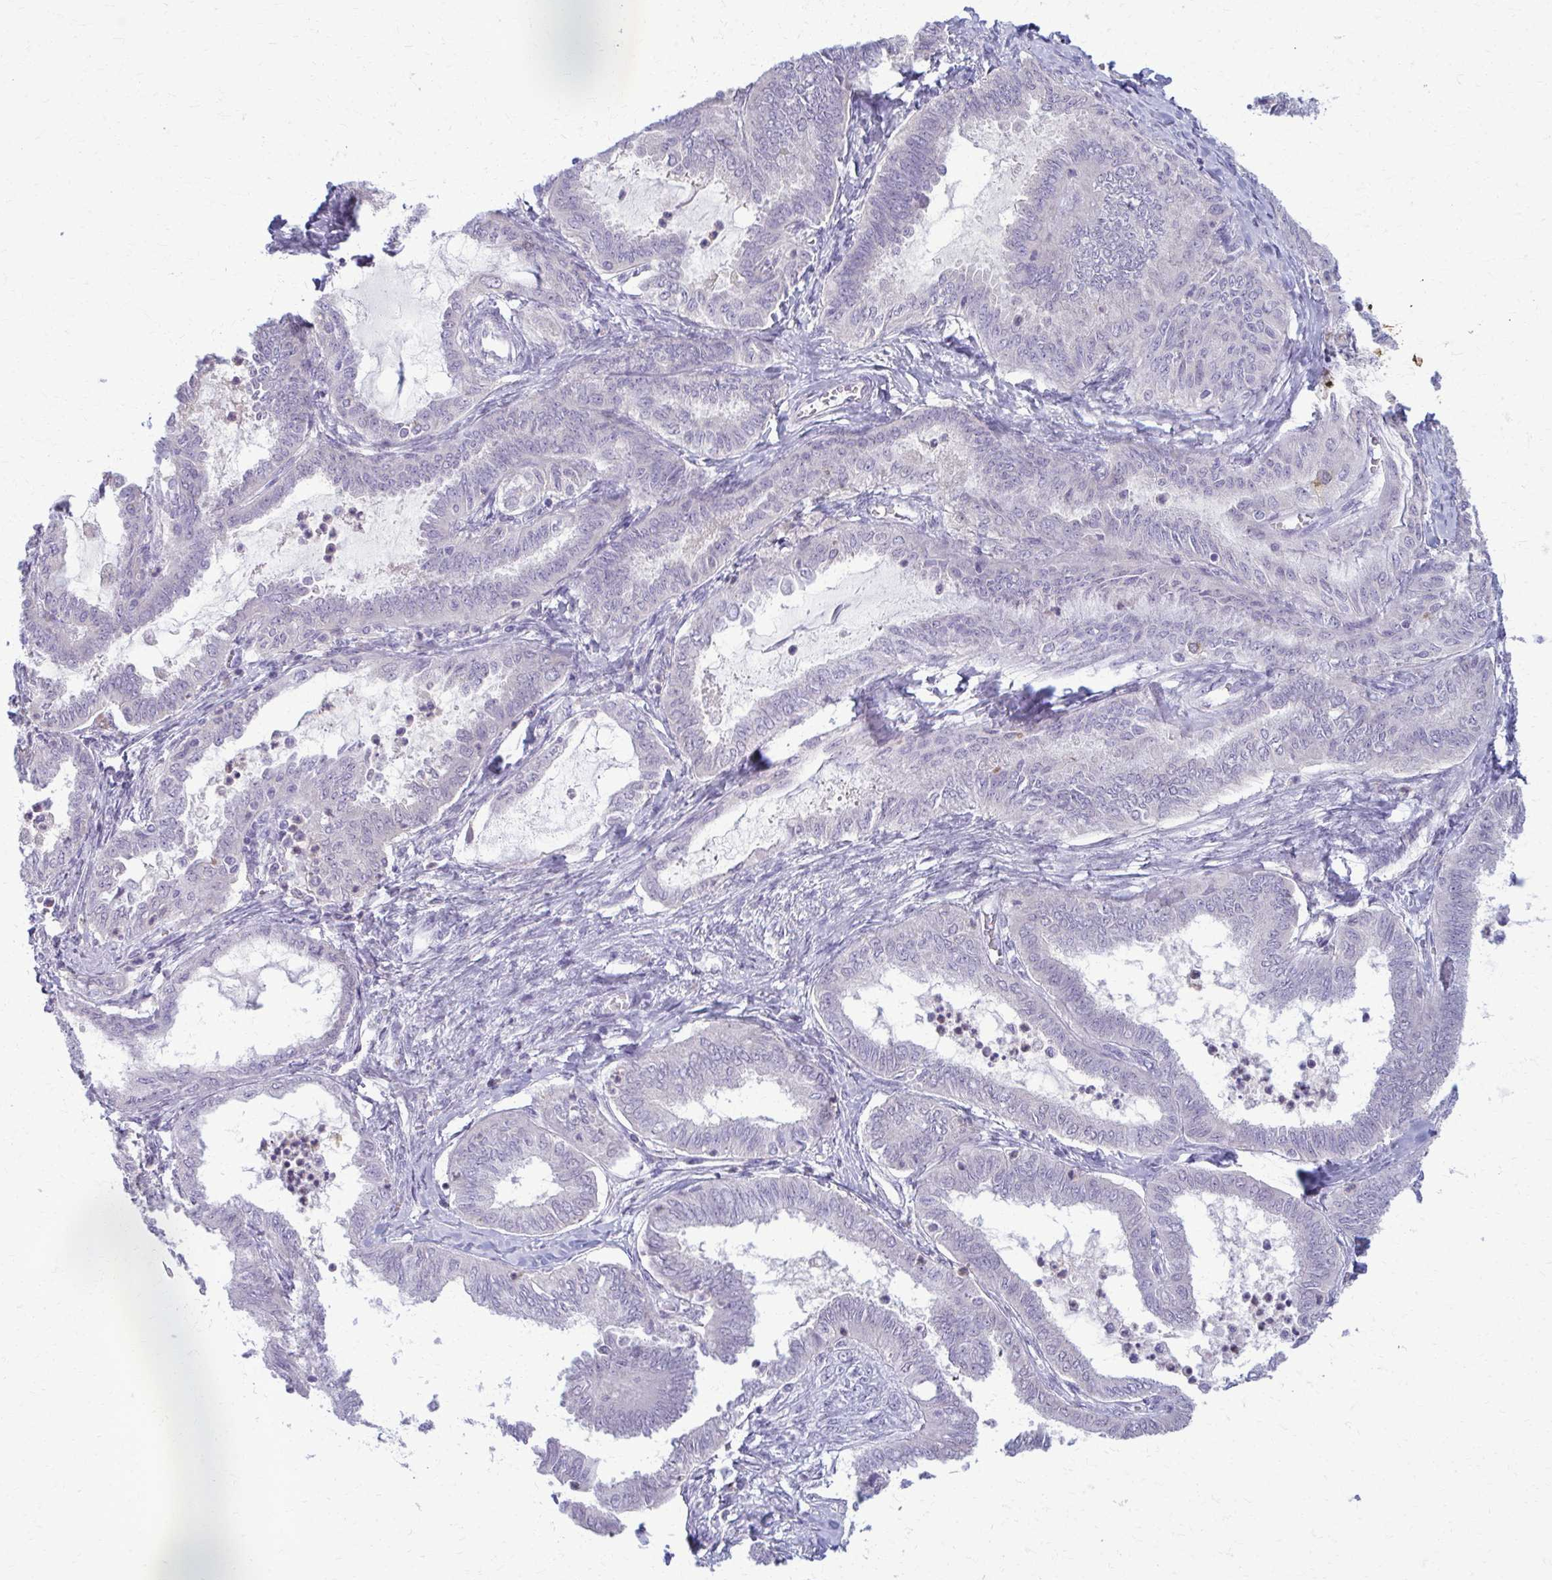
{"staining": {"intensity": "negative", "quantity": "none", "location": "none"}, "tissue": "ovarian cancer", "cell_type": "Tumor cells", "image_type": "cancer", "snomed": [{"axis": "morphology", "description": "Carcinoma, endometroid"}, {"axis": "topography", "description": "Ovary"}], "caption": "Endometroid carcinoma (ovarian) was stained to show a protein in brown. There is no significant expression in tumor cells.", "gene": "OR4M1", "patient": {"sex": "female", "age": 70}}